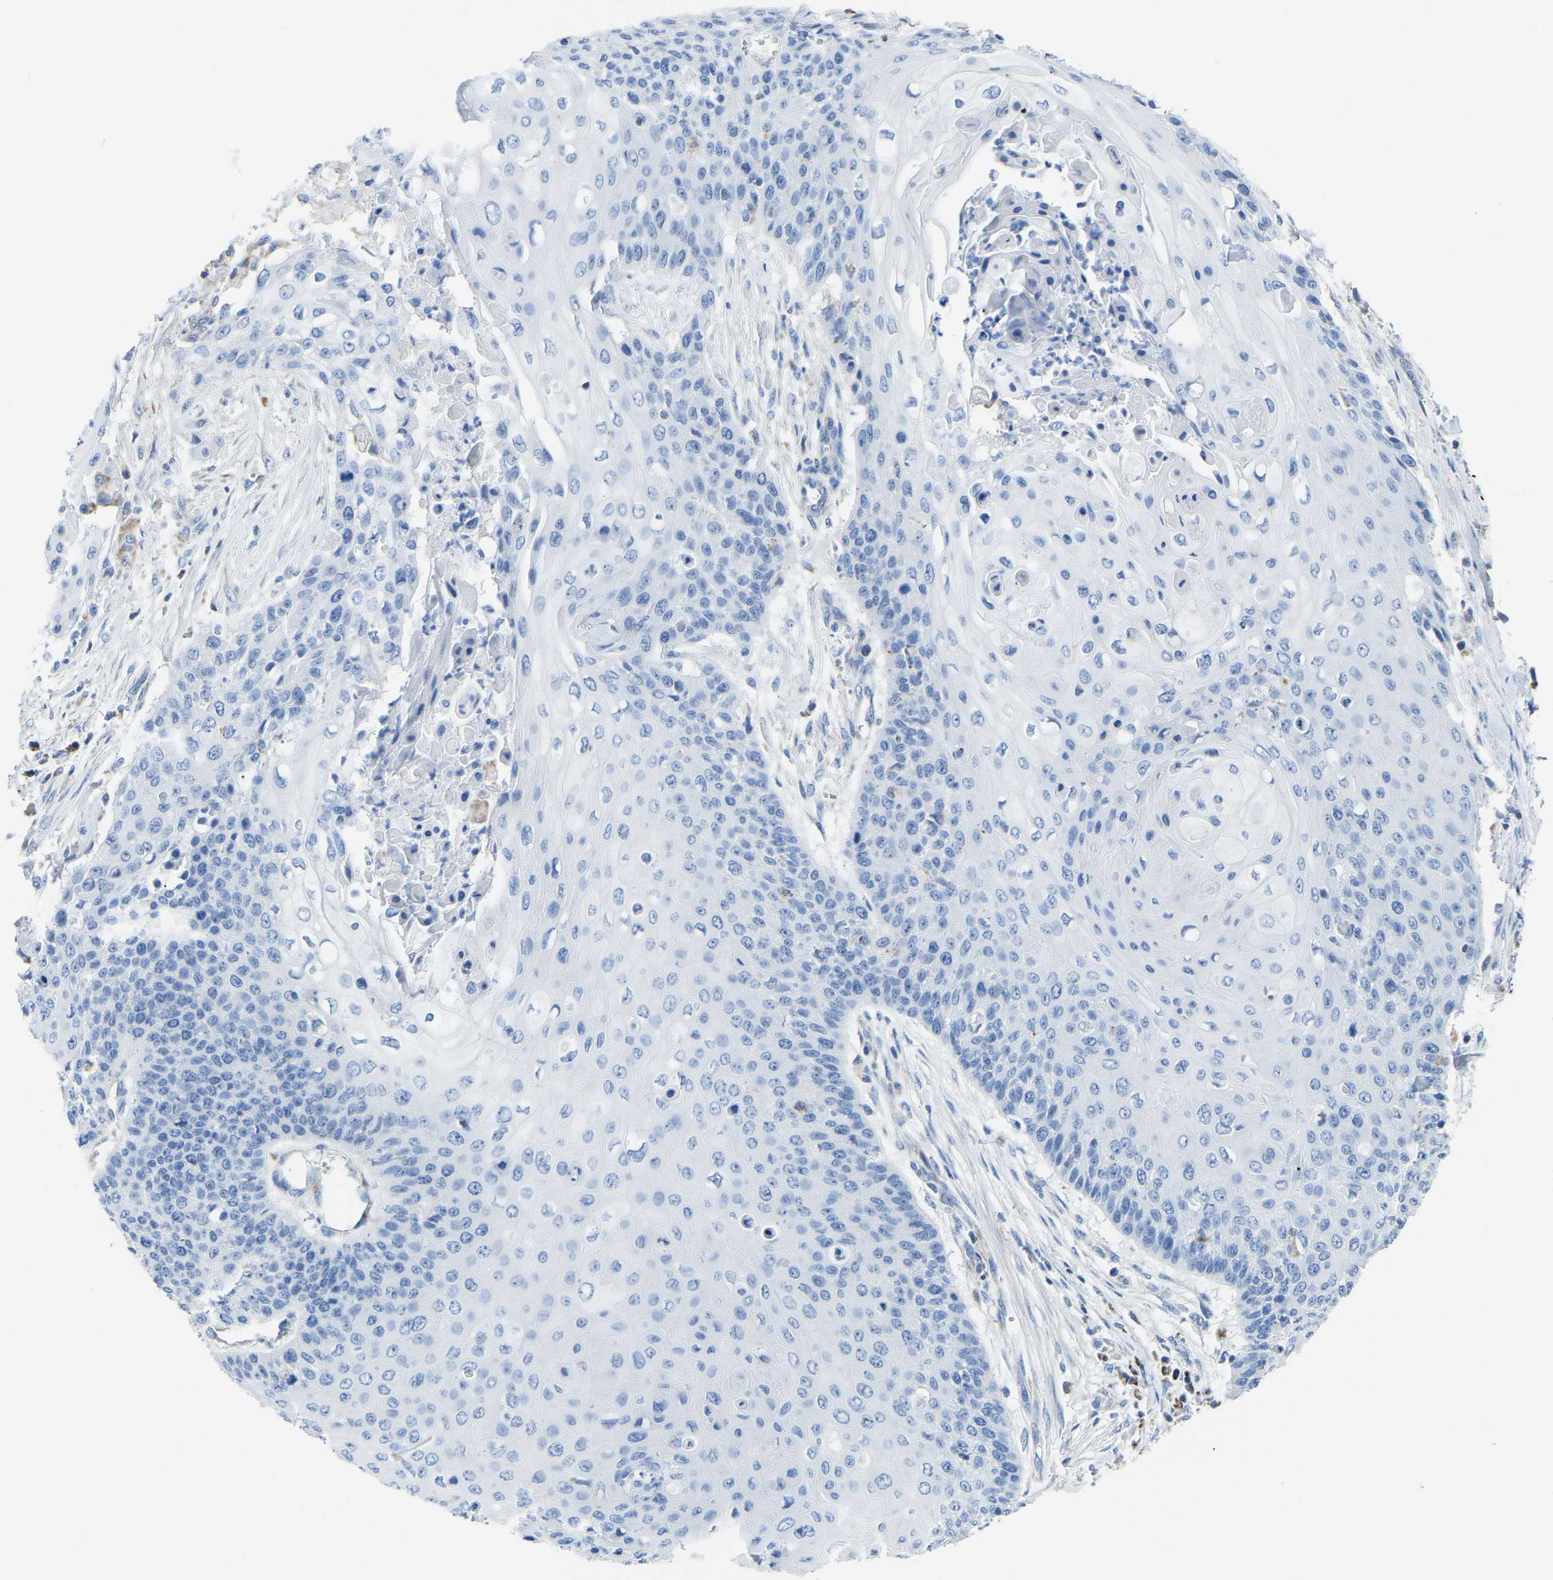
{"staining": {"intensity": "negative", "quantity": "none", "location": "none"}, "tissue": "cervical cancer", "cell_type": "Tumor cells", "image_type": "cancer", "snomed": [{"axis": "morphology", "description": "Squamous cell carcinoma, NOS"}, {"axis": "topography", "description": "Cervix"}], "caption": "Protein analysis of squamous cell carcinoma (cervical) displays no significant staining in tumor cells.", "gene": "ETFA", "patient": {"sex": "female", "age": 39}}